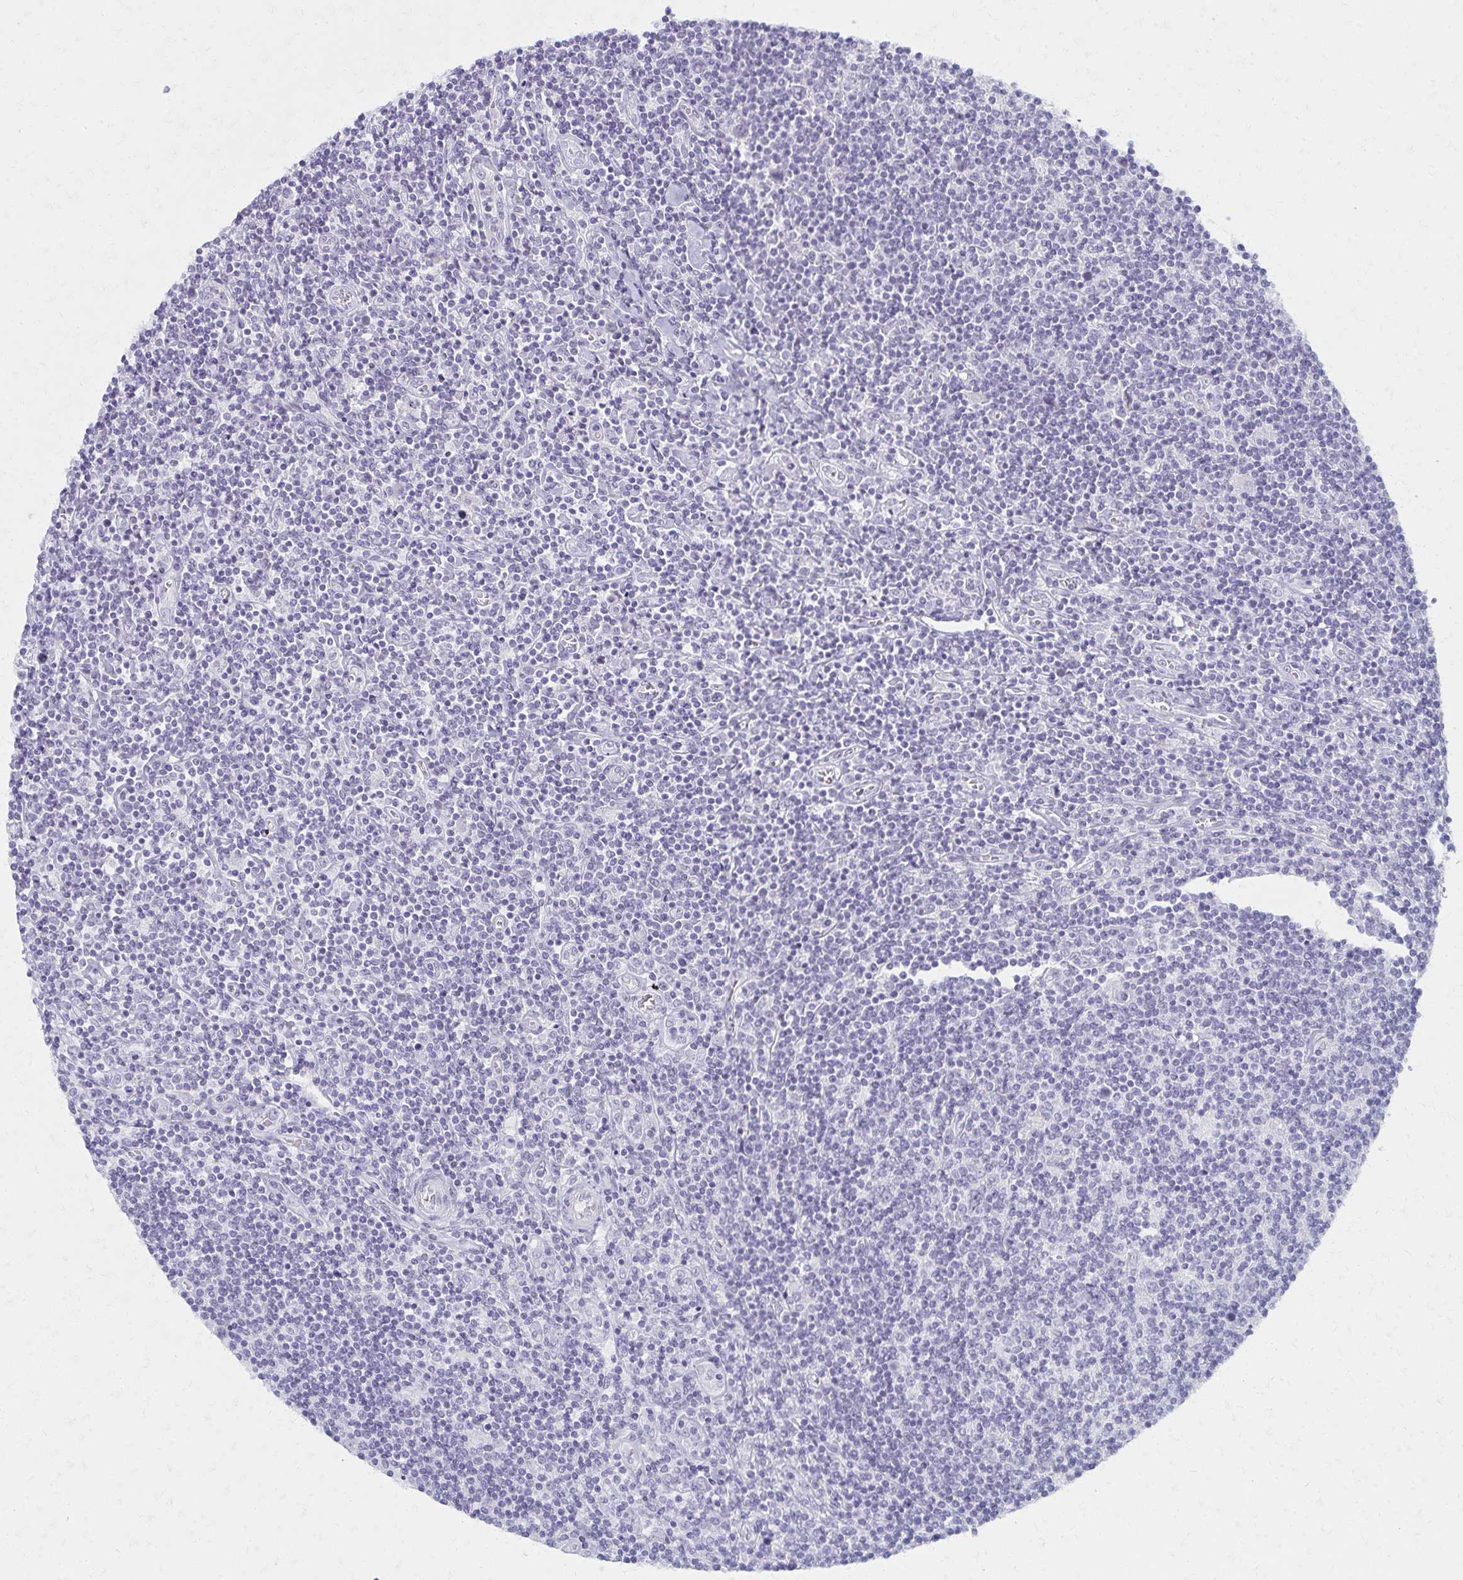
{"staining": {"intensity": "negative", "quantity": "none", "location": "none"}, "tissue": "lymphoma", "cell_type": "Tumor cells", "image_type": "cancer", "snomed": [{"axis": "morphology", "description": "Hodgkin's disease, NOS"}, {"axis": "topography", "description": "Lymph node"}], "caption": "The histopathology image shows no significant positivity in tumor cells of Hodgkin's disease.", "gene": "MORC4", "patient": {"sex": "male", "age": 40}}